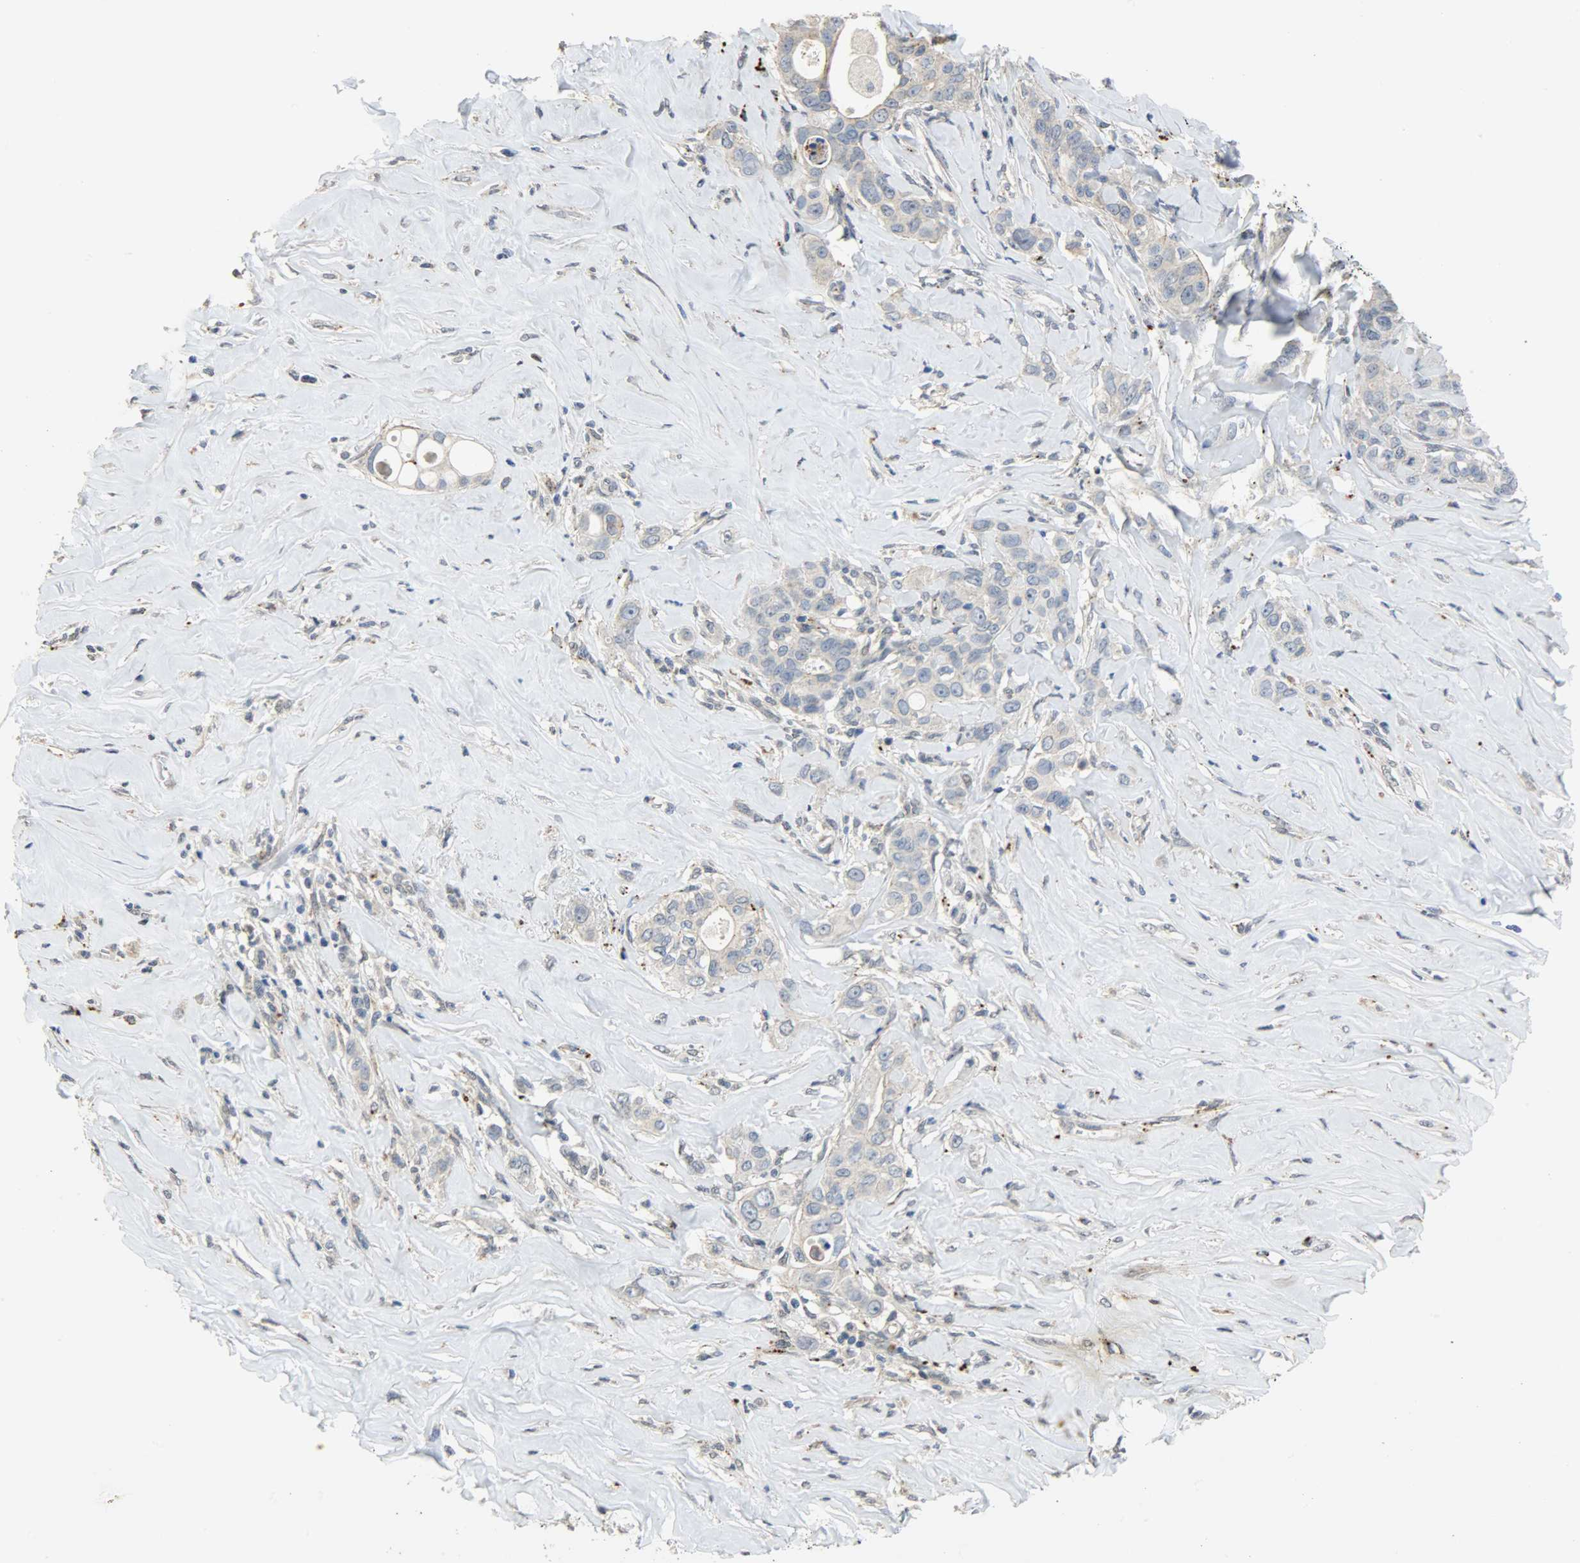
{"staining": {"intensity": "moderate", "quantity": "25%-75%", "location": "cytoplasmic/membranous"}, "tissue": "liver cancer", "cell_type": "Tumor cells", "image_type": "cancer", "snomed": [{"axis": "morphology", "description": "Cholangiocarcinoma"}, {"axis": "topography", "description": "Liver"}], "caption": "A medium amount of moderate cytoplasmic/membranous staining is identified in approximately 25%-75% of tumor cells in liver cancer (cholangiocarcinoma) tissue.", "gene": "GIT2", "patient": {"sex": "female", "age": 67}}